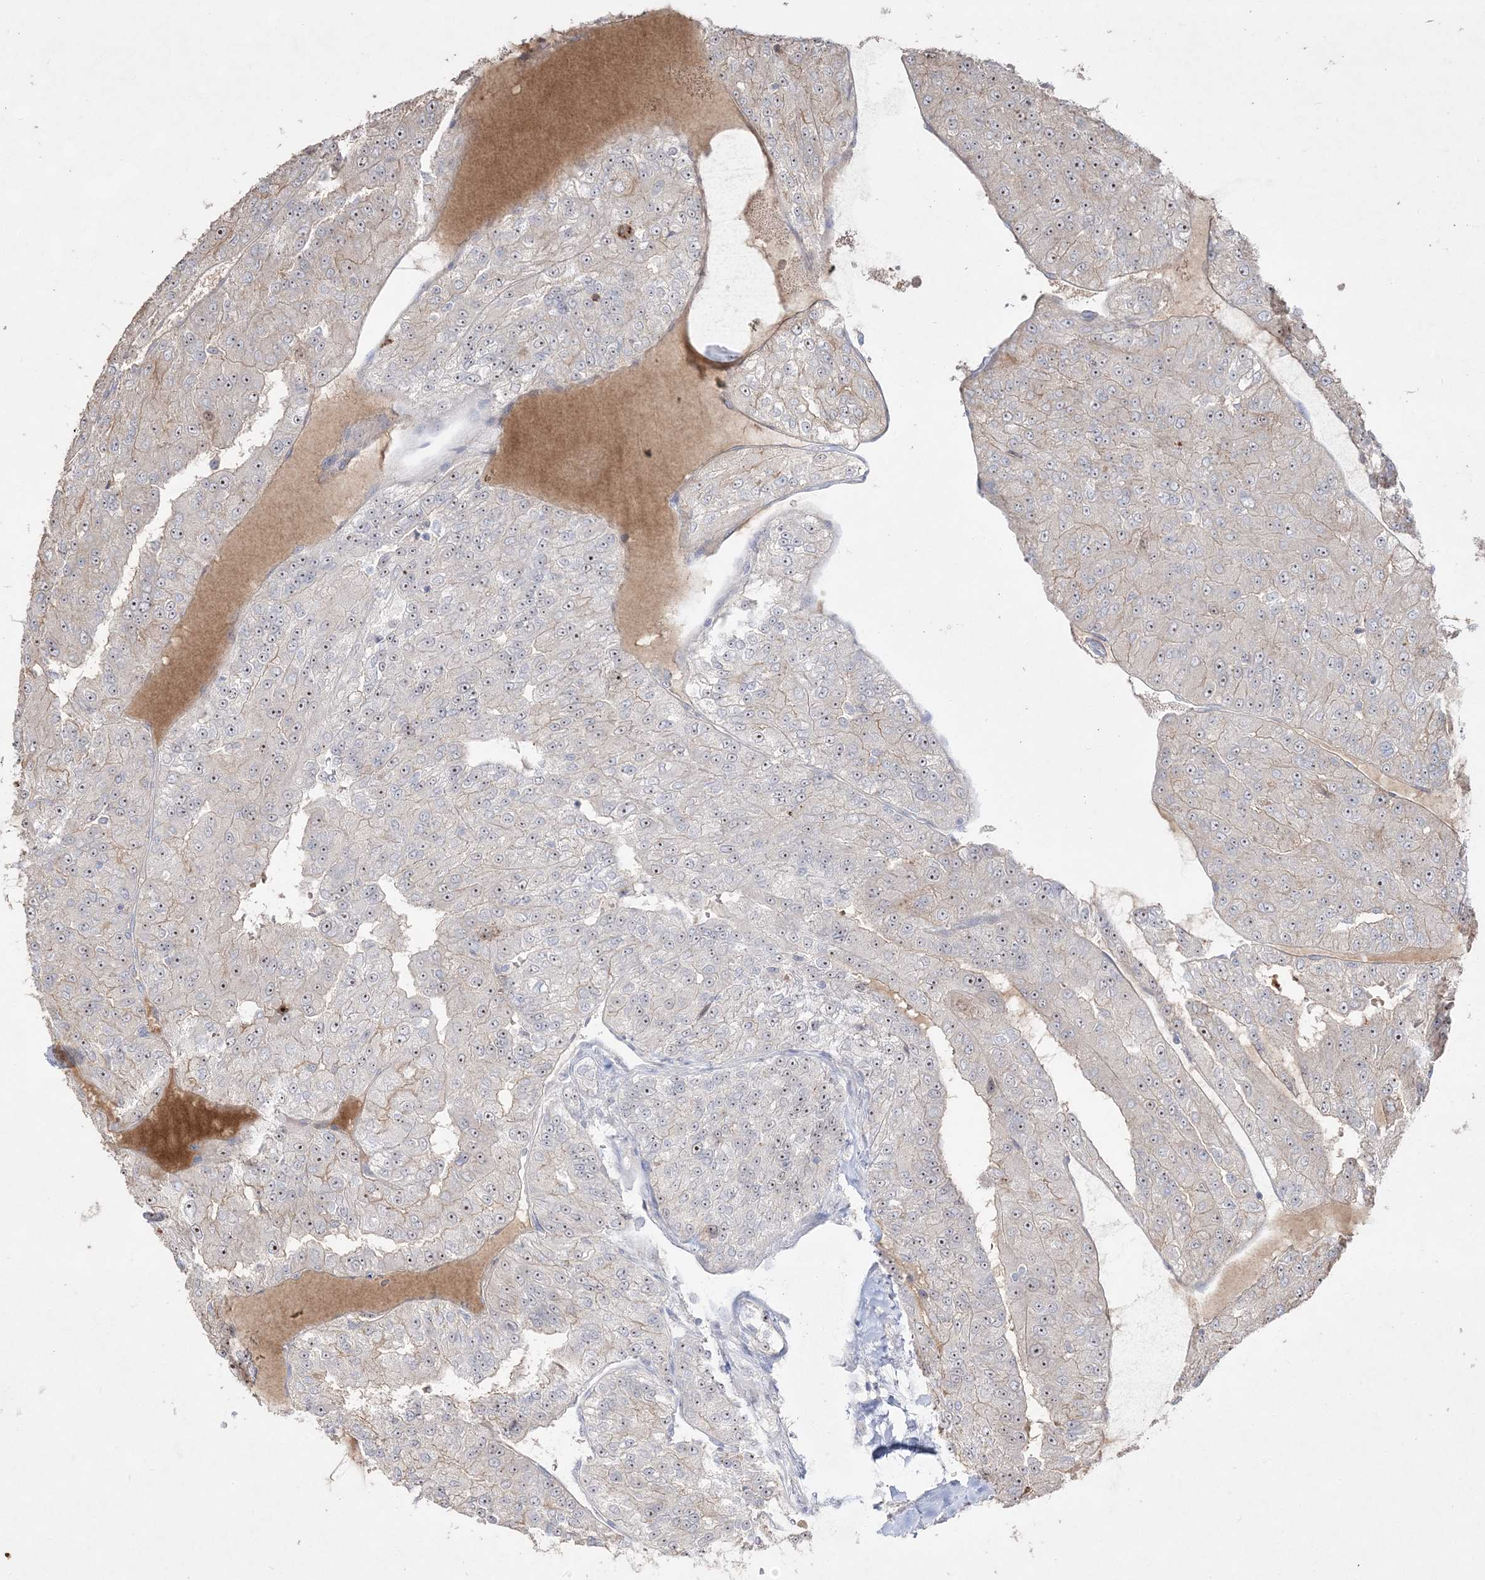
{"staining": {"intensity": "moderate", "quantity": "25%-75%", "location": "nuclear"}, "tissue": "renal cancer", "cell_type": "Tumor cells", "image_type": "cancer", "snomed": [{"axis": "morphology", "description": "Adenocarcinoma, NOS"}, {"axis": "topography", "description": "Kidney"}], "caption": "A high-resolution image shows immunohistochemistry (IHC) staining of adenocarcinoma (renal), which reveals moderate nuclear positivity in about 25%-75% of tumor cells.", "gene": "NOP16", "patient": {"sex": "female", "age": 63}}